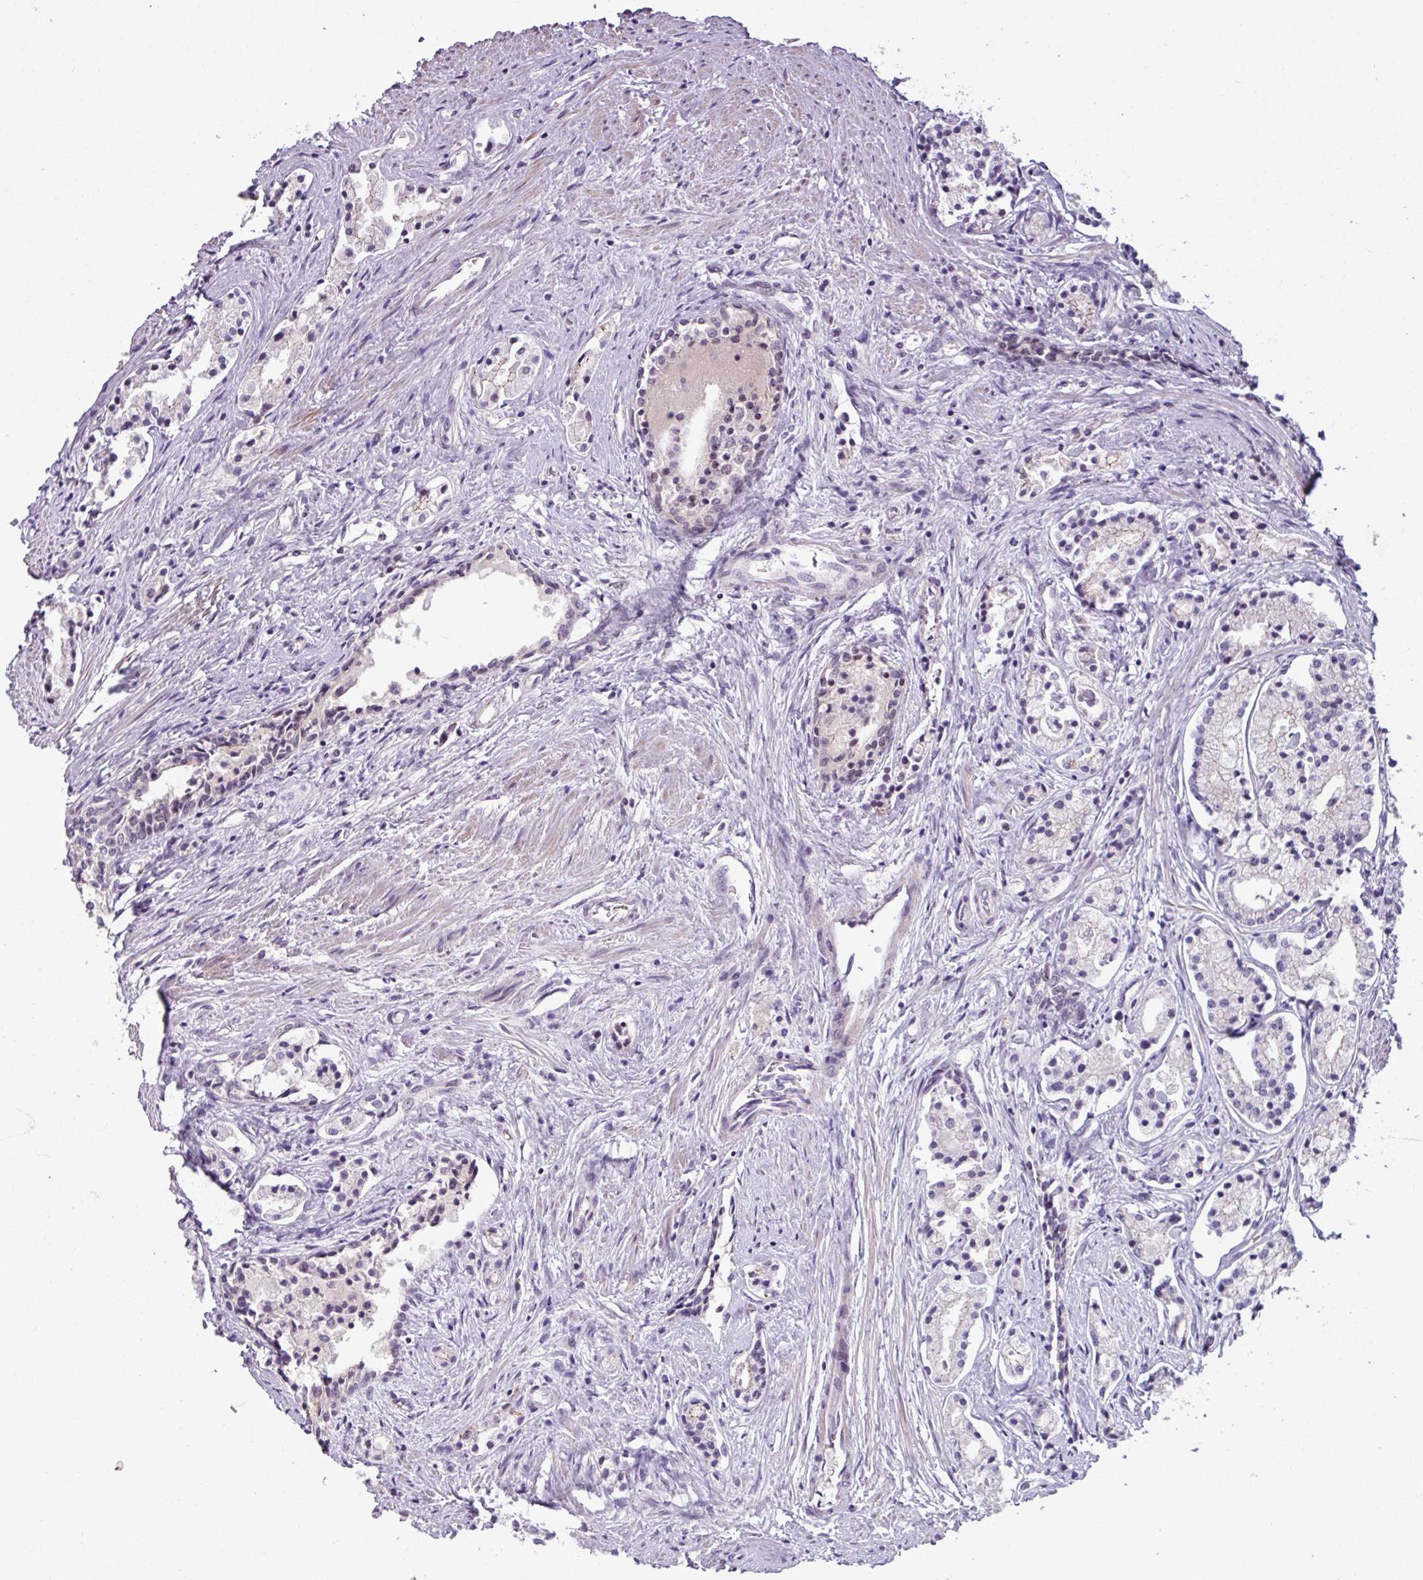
{"staining": {"intensity": "negative", "quantity": "none", "location": "none"}, "tissue": "prostate cancer", "cell_type": "Tumor cells", "image_type": "cancer", "snomed": [{"axis": "morphology", "description": "Adenocarcinoma, High grade"}, {"axis": "topography", "description": "Prostate"}], "caption": "Immunohistochemical staining of human prostate cancer shows no significant positivity in tumor cells.", "gene": "PNMA6A", "patient": {"sex": "male", "age": 69}}